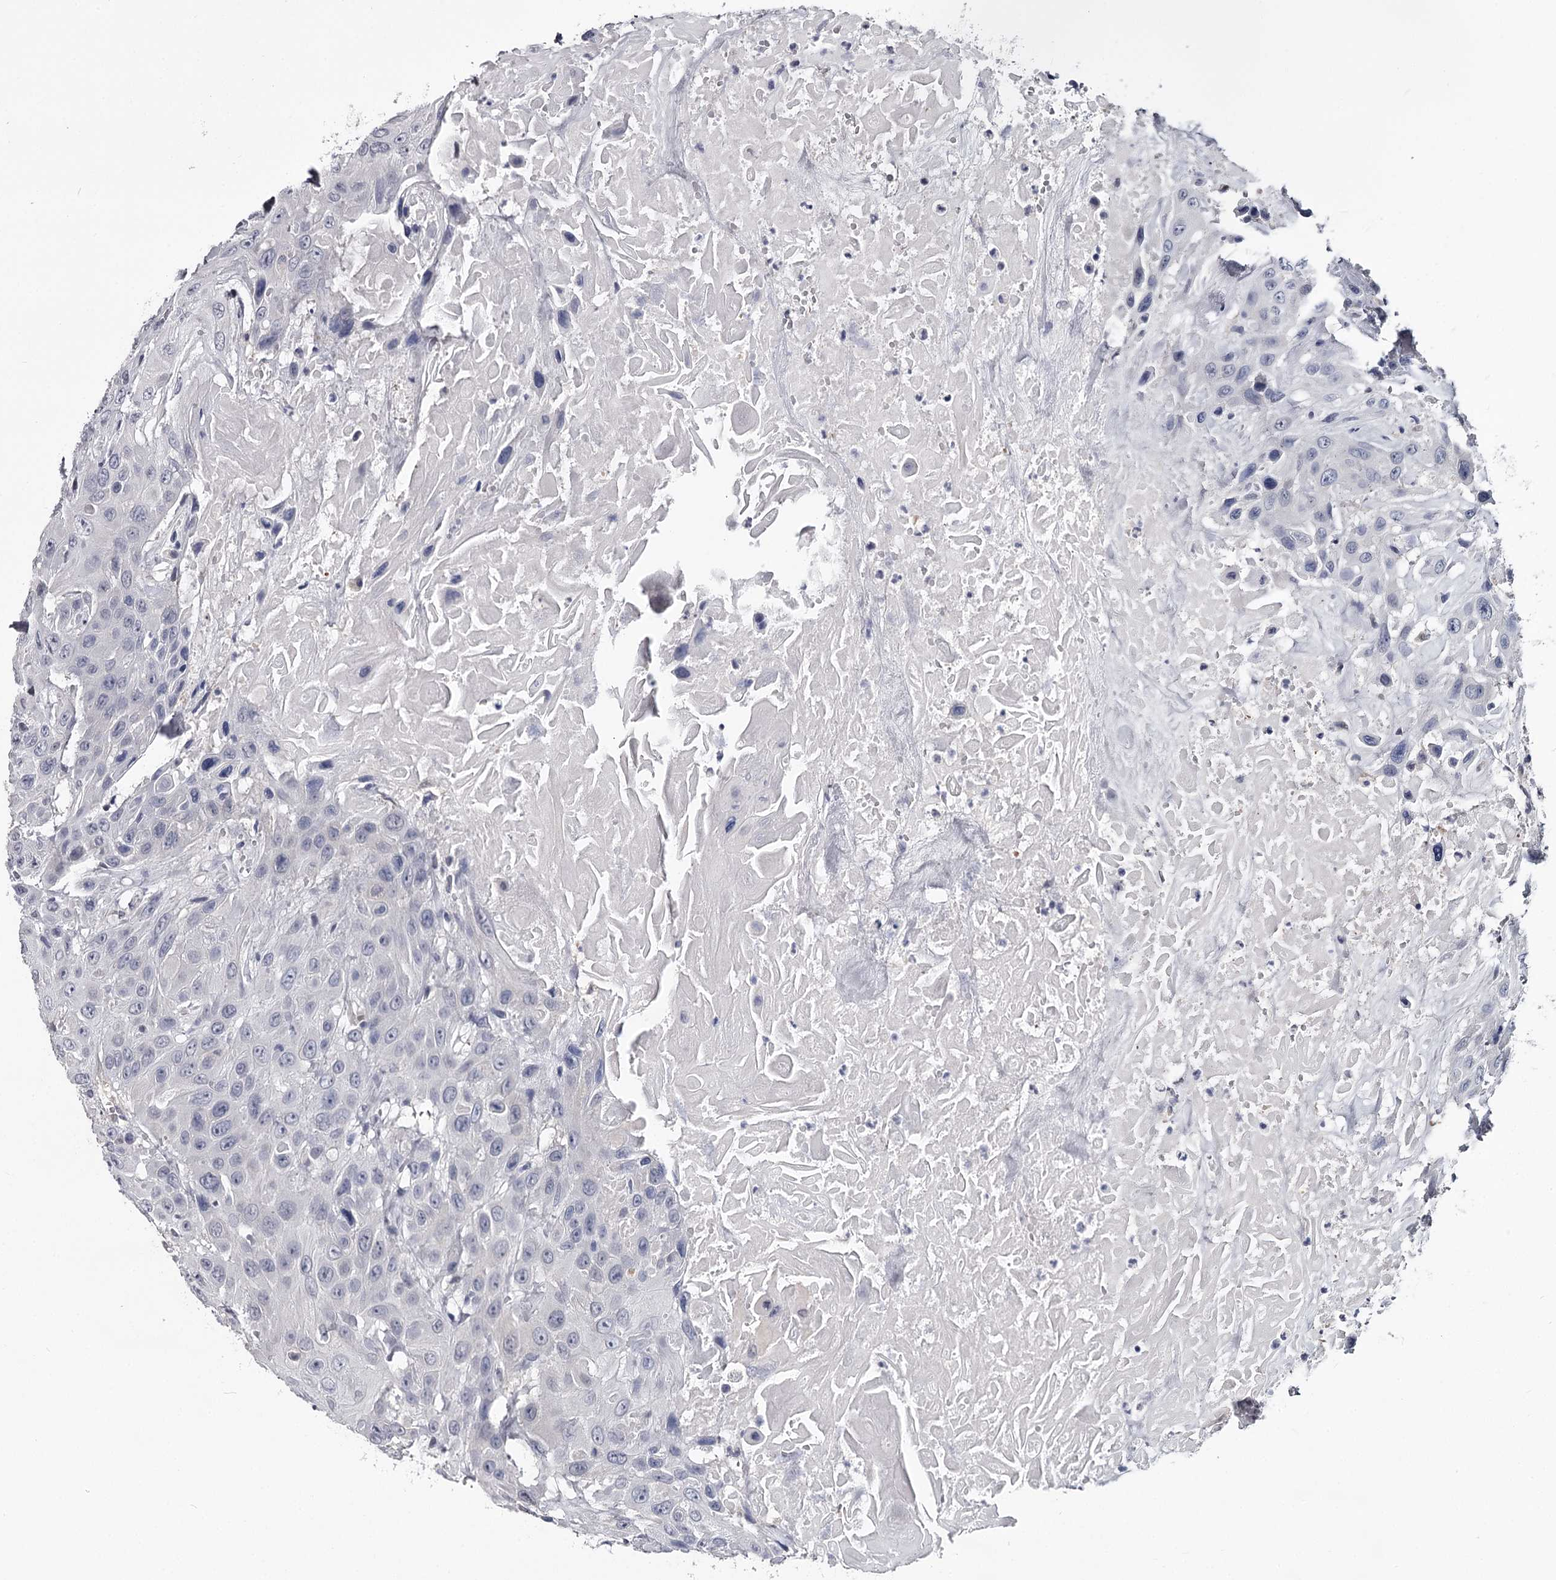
{"staining": {"intensity": "negative", "quantity": "none", "location": "none"}, "tissue": "head and neck cancer", "cell_type": "Tumor cells", "image_type": "cancer", "snomed": [{"axis": "morphology", "description": "Squamous cell carcinoma, NOS"}, {"axis": "topography", "description": "Head-Neck"}], "caption": "Immunohistochemistry image of neoplastic tissue: human head and neck cancer stained with DAB exhibits no significant protein expression in tumor cells. (DAB (3,3'-diaminobenzidine) immunohistochemistry visualized using brightfield microscopy, high magnification).", "gene": "GSTO1", "patient": {"sex": "male", "age": 81}}